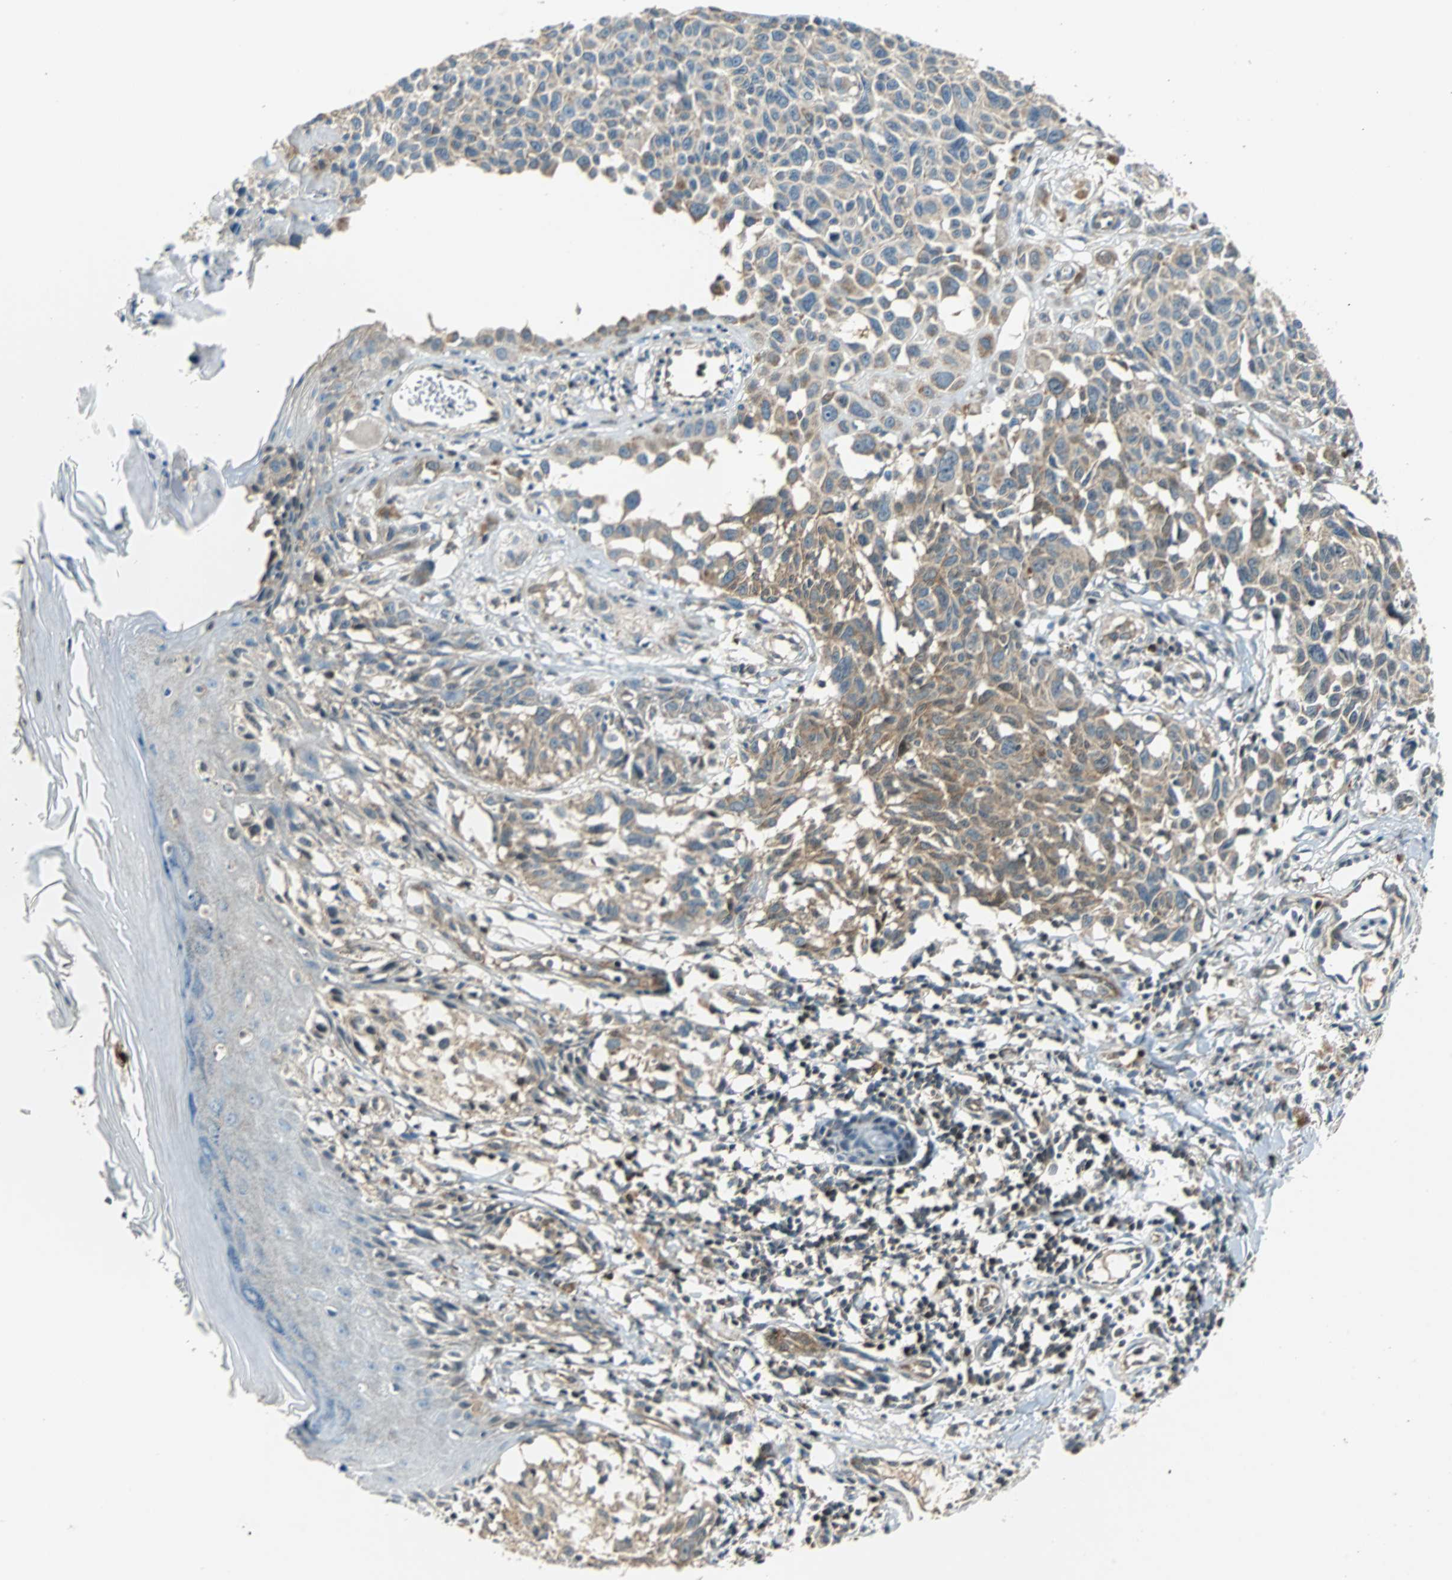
{"staining": {"intensity": "moderate", "quantity": ">75%", "location": "cytoplasmic/membranous"}, "tissue": "melanoma", "cell_type": "Tumor cells", "image_type": "cancer", "snomed": [{"axis": "morphology", "description": "Malignant melanoma, NOS"}, {"axis": "topography", "description": "Skin"}], "caption": "The micrograph exhibits a brown stain indicating the presence of a protein in the cytoplasmic/membranous of tumor cells in melanoma.", "gene": "GSDMD", "patient": {"sex": "female", "age": 77}}